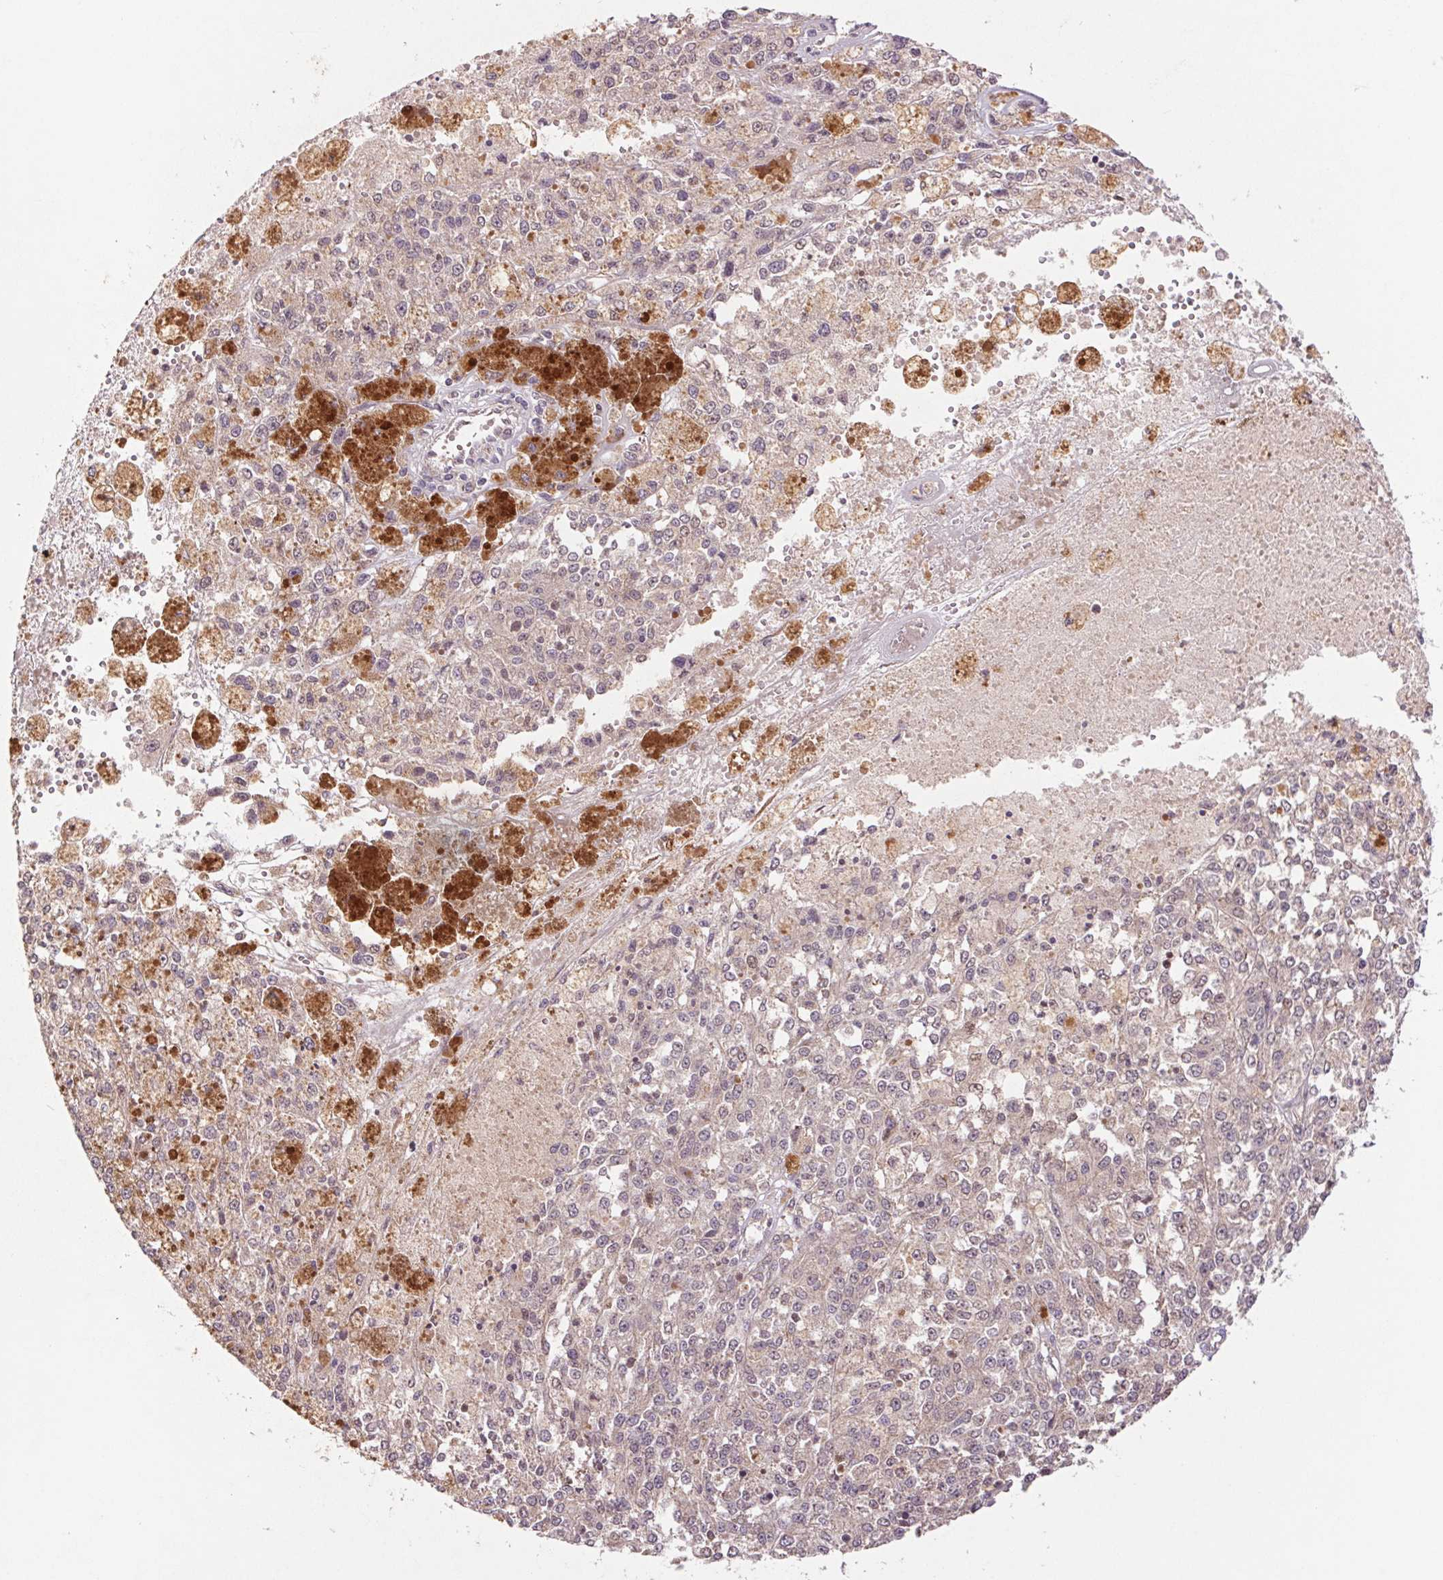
{"staining": {"intensity": "negative", "quantity": "none", "location": "none"}, "tissue": "melanoma", "cell_type": "Tumor cells", "image_type": "cancer", "snomed": [{"axis": "morphology", "description": "Malignant melanoma, Metastatic site"}, {"axis": "topography", "description": "Lymph node"}], "caption": "The histopathology image reveals no staining of tumor cells in melanoma.", "gene": "RRM1", "patient": {"sex": "female", "age": 64}}